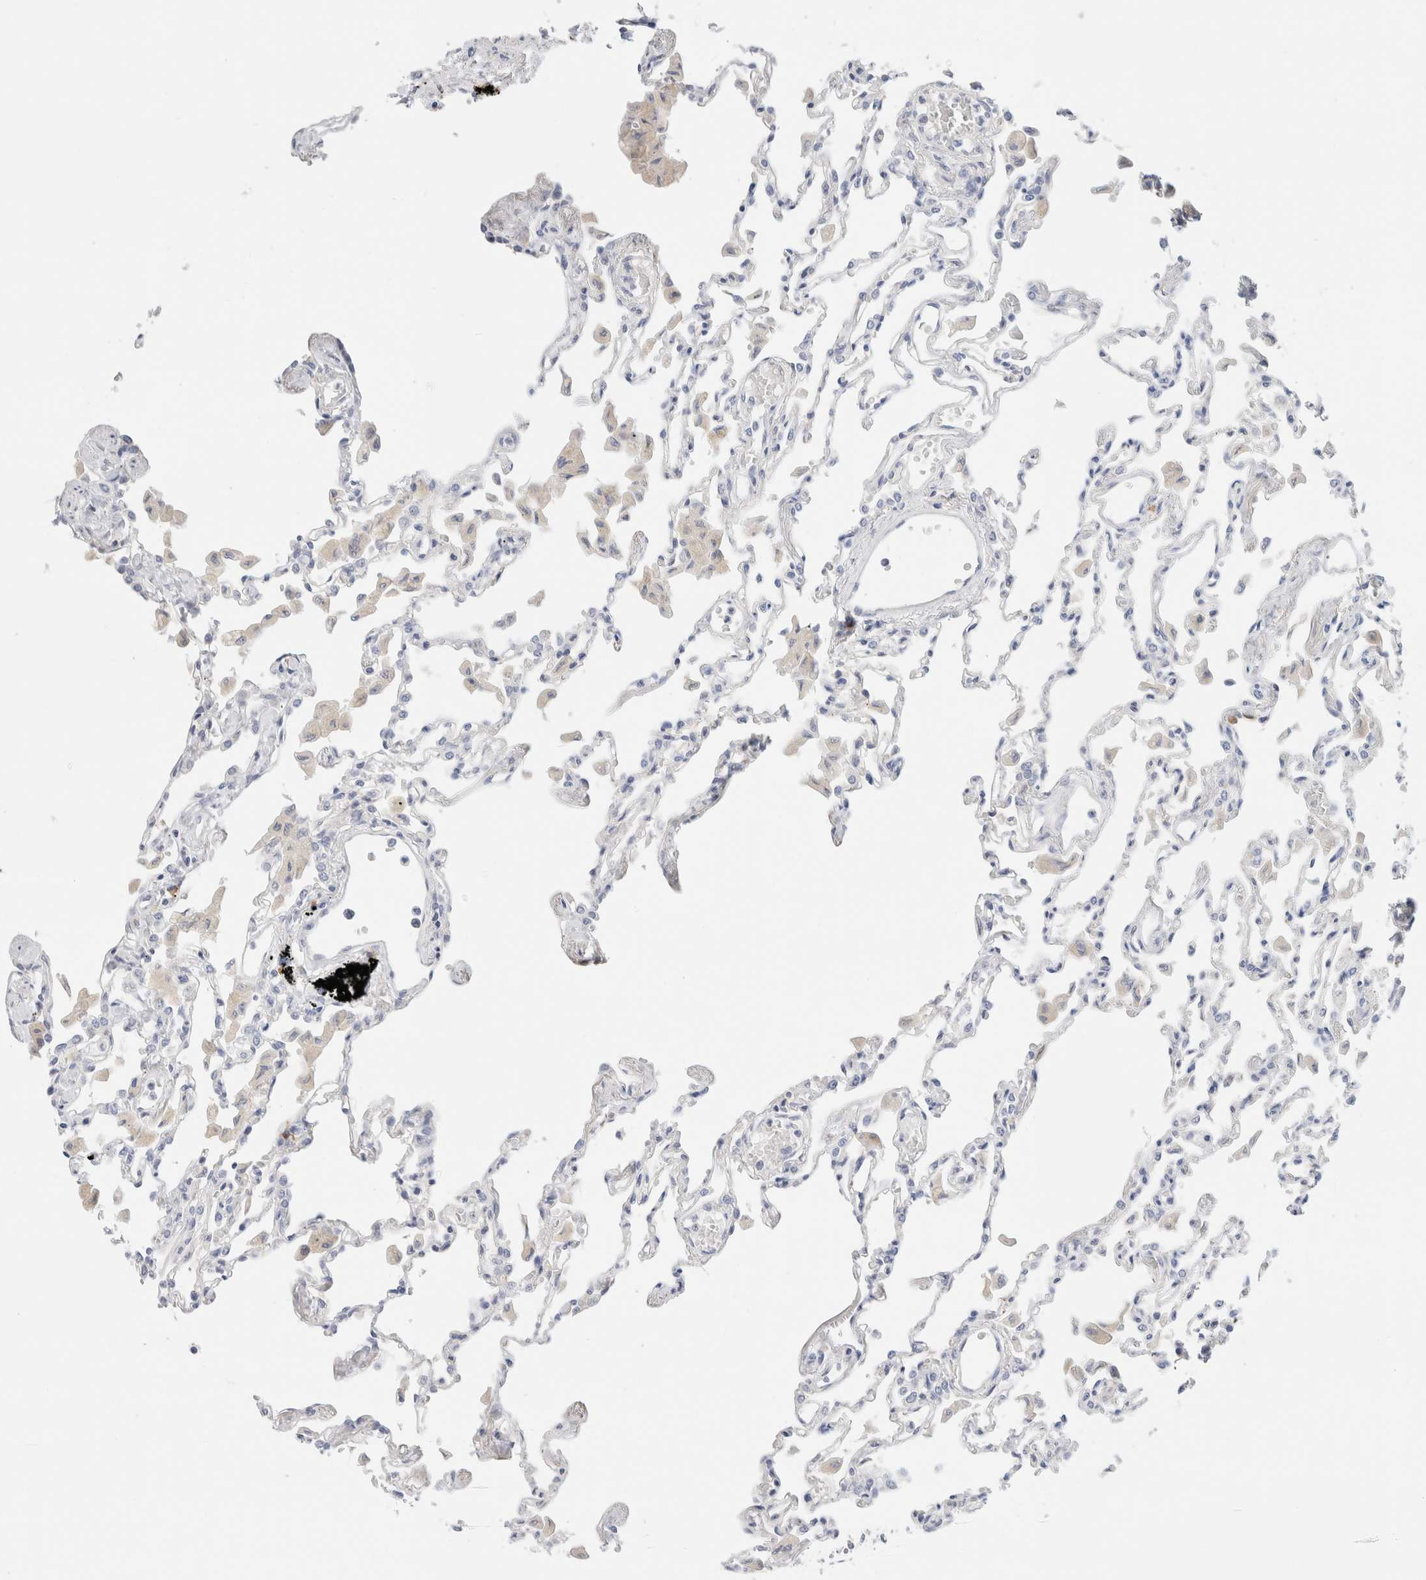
{"staining": {"intensity": "negative", "quantity": "none", "location": "none"}, "tissue": "lung", "cell_type": "Alveolar cells", "image_type": "normal", "snomed": [{"axis": "morphology", "description": "Normal tissue, NOS"}, {"axis": "topography", "description": "Bronchus"}, {"axis": "topography", "description": "Lung"}], "caption": "Lung stained for a protein using IHC exhibits no staining alveolar cells.", "gene": "GADD45G", "patient": {"sex": "female", "age": 49}}